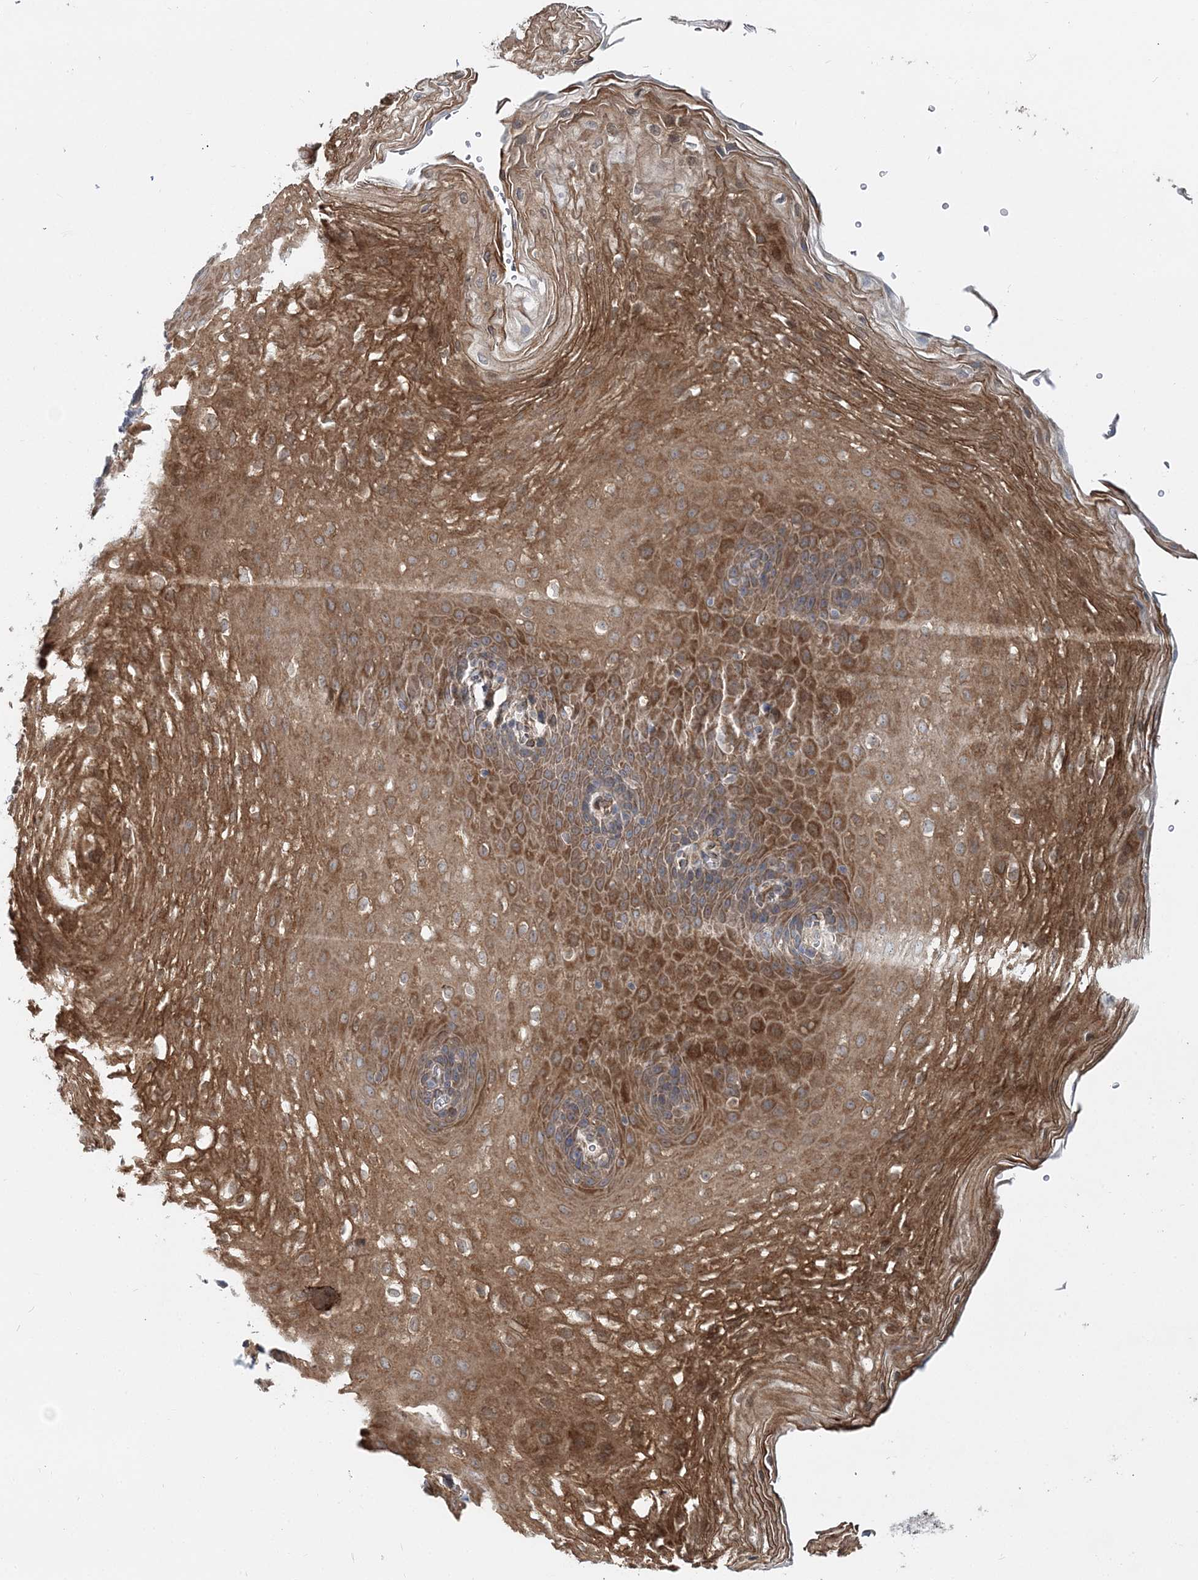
{"staining": {"intensity": "moderate", "quantity": ">75%", "location": "cytoplasmic/membranous"}, "tissue": "esophagus", "cell_type": "Squamous epithelial cells", "image_type": "normal", "snomed": [{"axis": "morphology", "description": "Normal tissue, NOS"}, {"axis": "topography", "description": "Esophagus"}], "caption": "IHC of unremarkable esophagus displays medium levels of moderate cytoplasmic/membranous staining in about >75% of squamous epithelial cells. (DAB IHC, brown staining for protein, blue staining for nuclei).", "gene": "NBAS", "patient": {"sex": "female", "age": 66}}